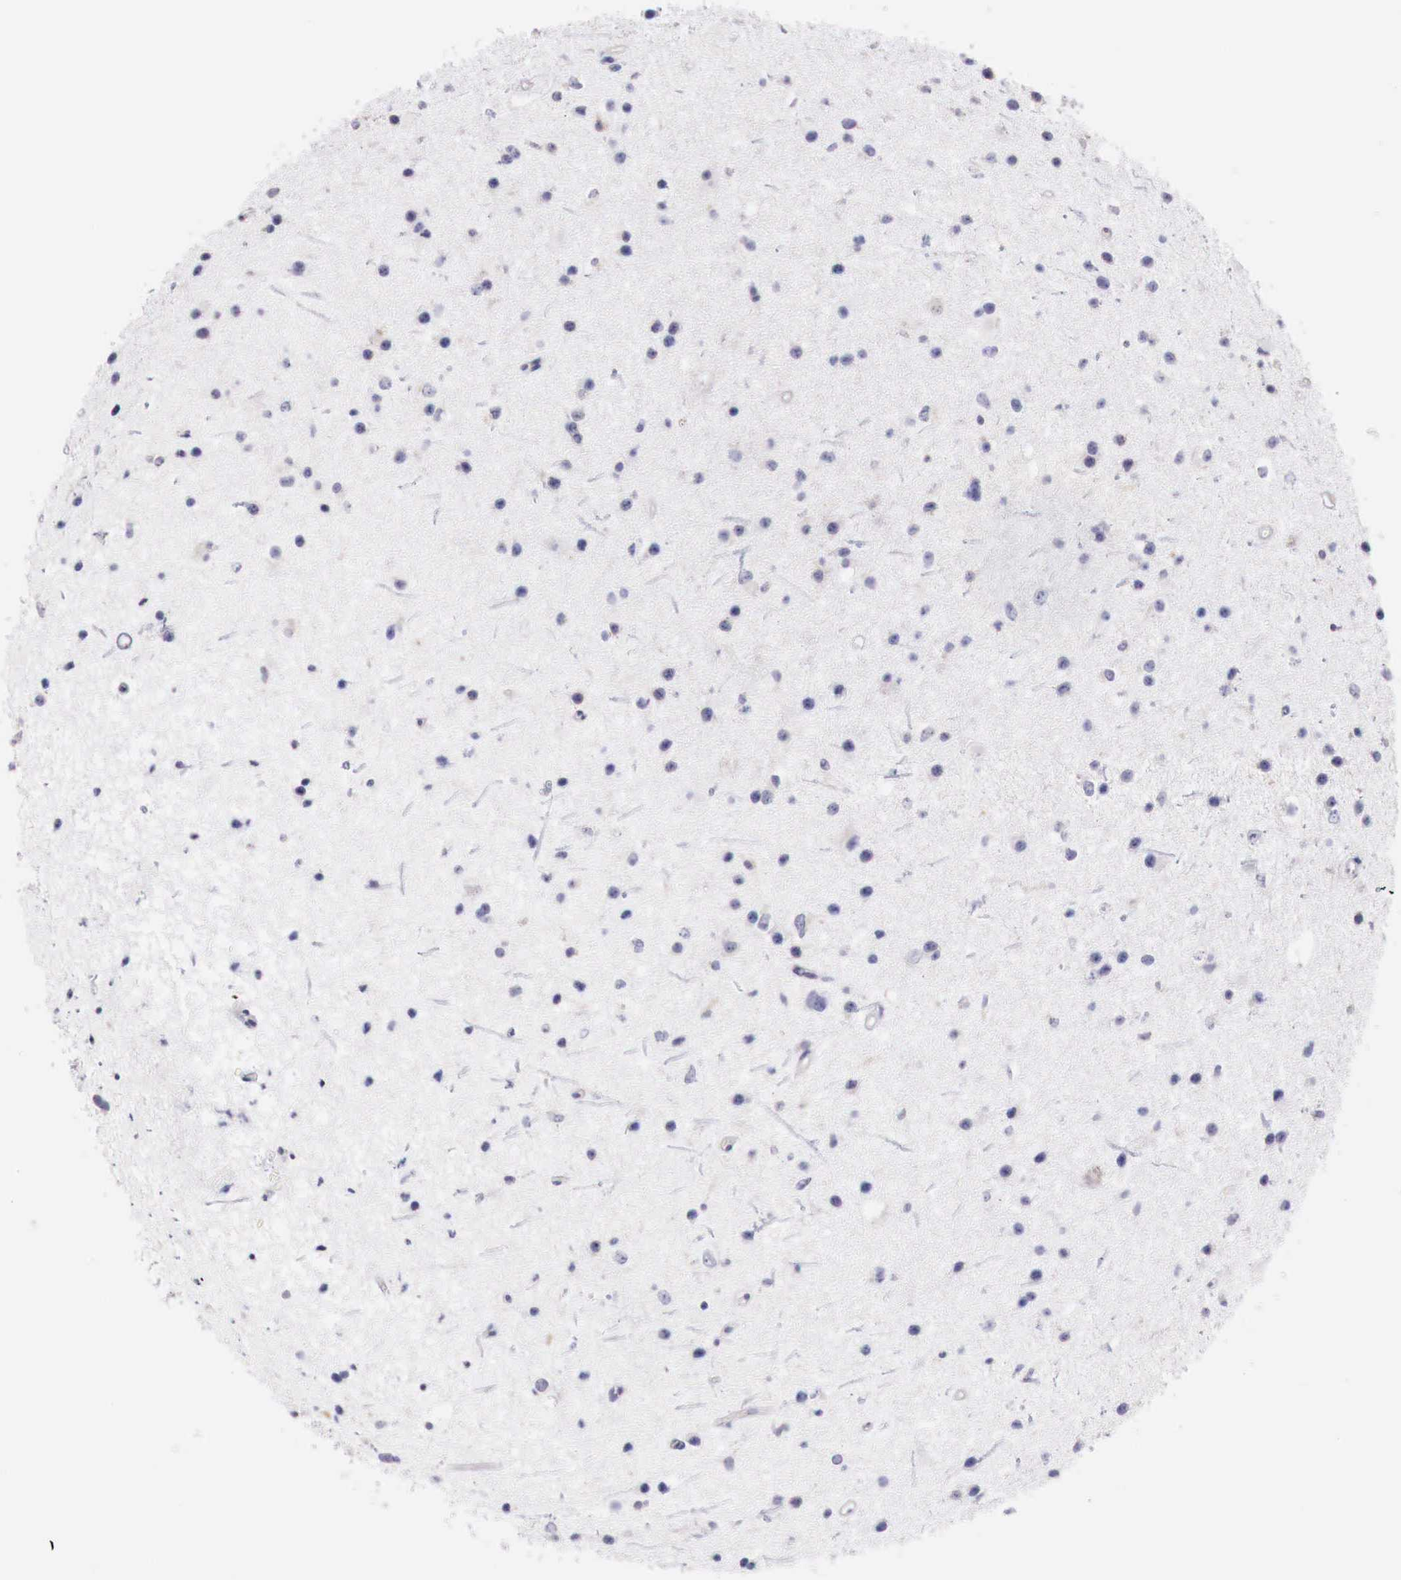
{"staining": {"intensity": "negative", "quantity": "none", "location": "none"}, "tissue": "glioma", "cell_type": "Tumor cells", "image_type": "cancer", "snomed": [{"axis": "morphology", "description": "Glioma, malignant, Low grade"}, {"axis": "topography", "description": "Brain"}], "caption": "This is an immunohistochemistry micrograph of human malignant glioma (low-grade). There is no expression in tumor cells.", "gene": "CLCN5", "patient": {"sex": "female", "age": 46}}